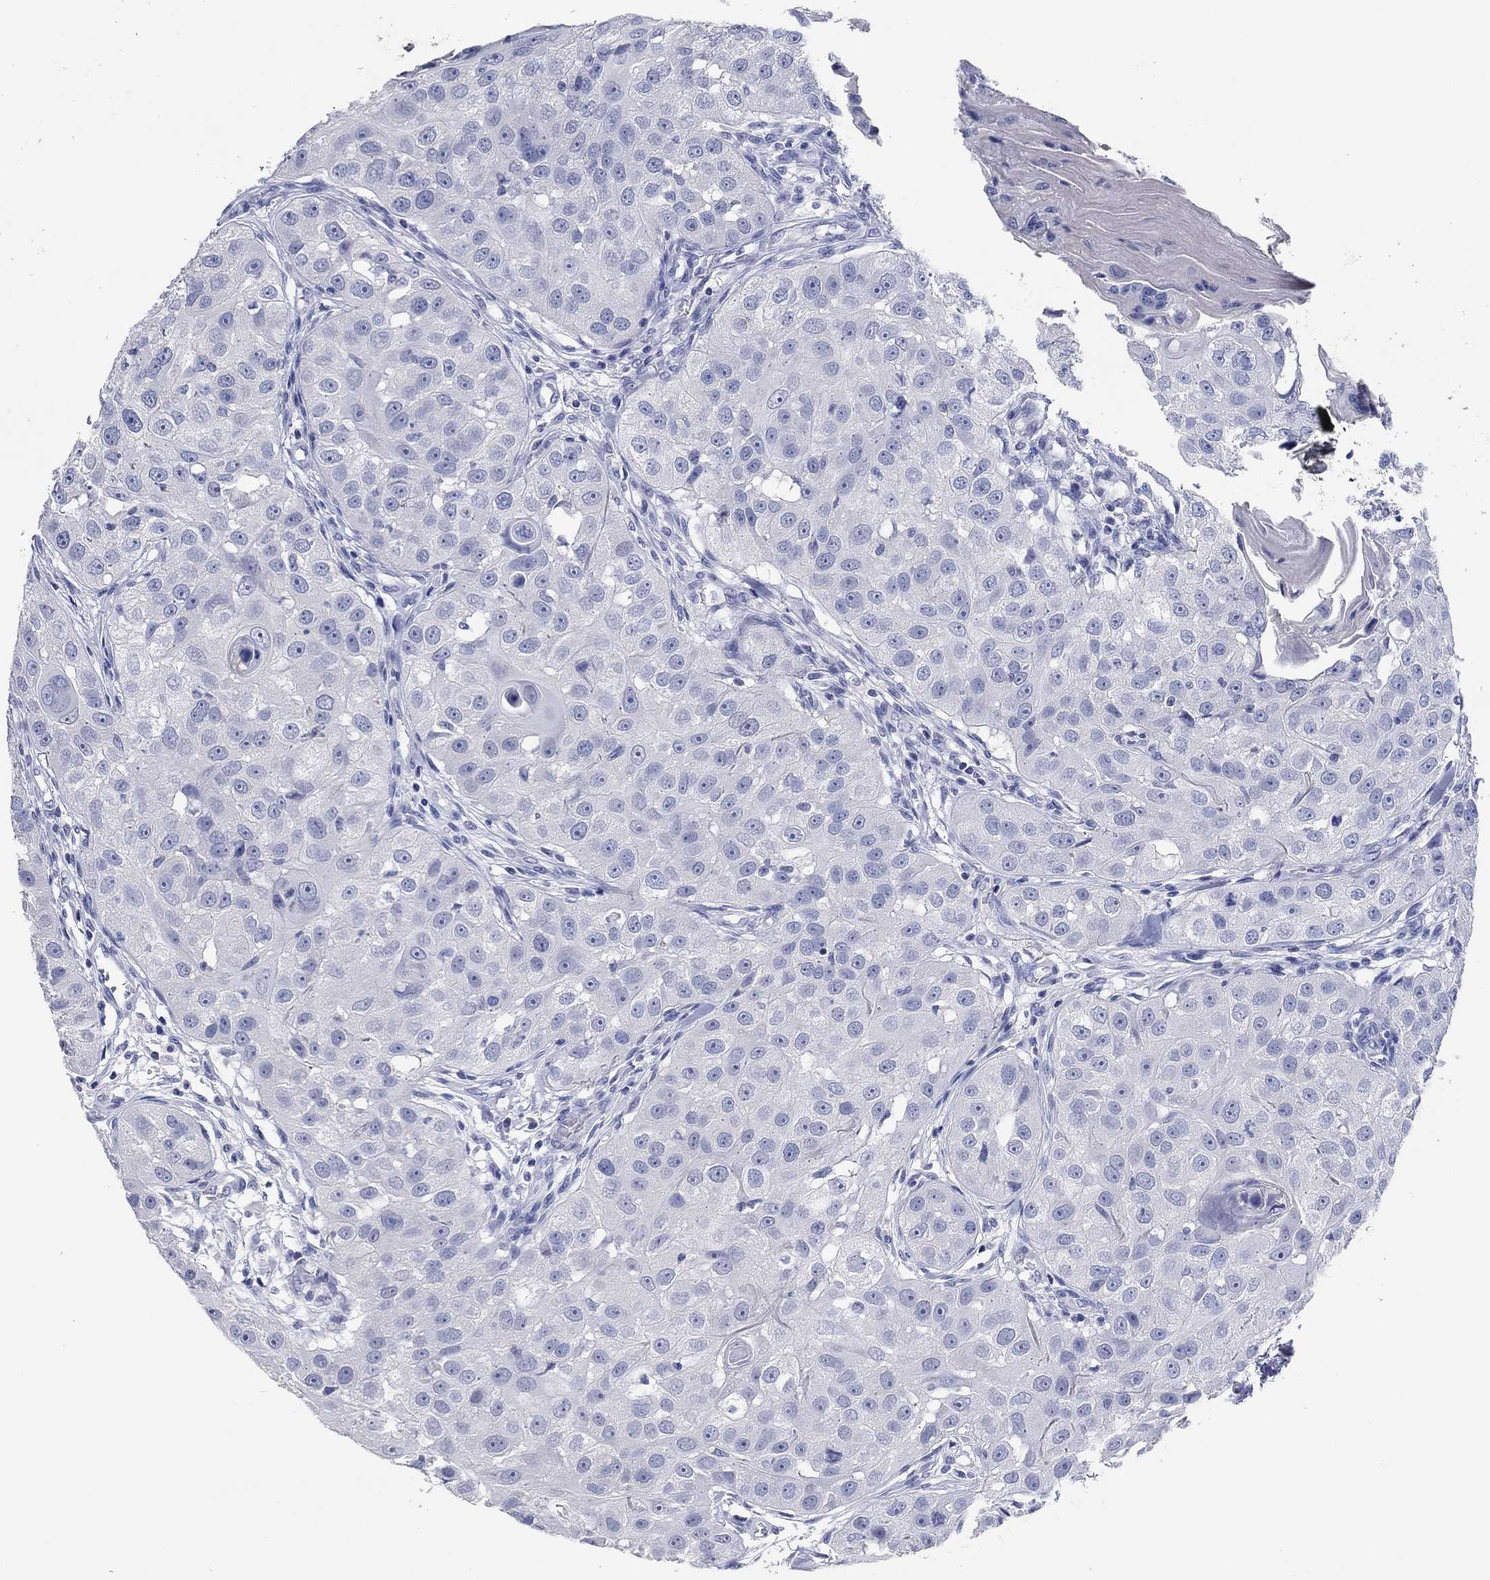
{"staining": {"intensity": "negative", "quantity": "none", "location": "none"}, "tissue": "head and neck cancer", "cell_type": "Tumor cells", "image_type": "cancer", "snomed": [{"axis": "morphology", "description": "Normal tissue, NOS"}, {"axis": "morphology", "description": "Squamous cell carcinoma, NOS"}, {"axis": "topography", "description": "Skeletal muscle"}, {"axis": "topography", "description": "Head-Neck"}], "caption": "Immunohistochemistry (IHC) photomicrograph of neoplastic tissue: human squamous cell carcinoma (head and neck) stained with DAB (3,3'-diaminobenzidine) demonstrates no significant protein expression in tumor cells.", "gene": "POU5F1", "patient": {"sex": "male", "age": 51}}